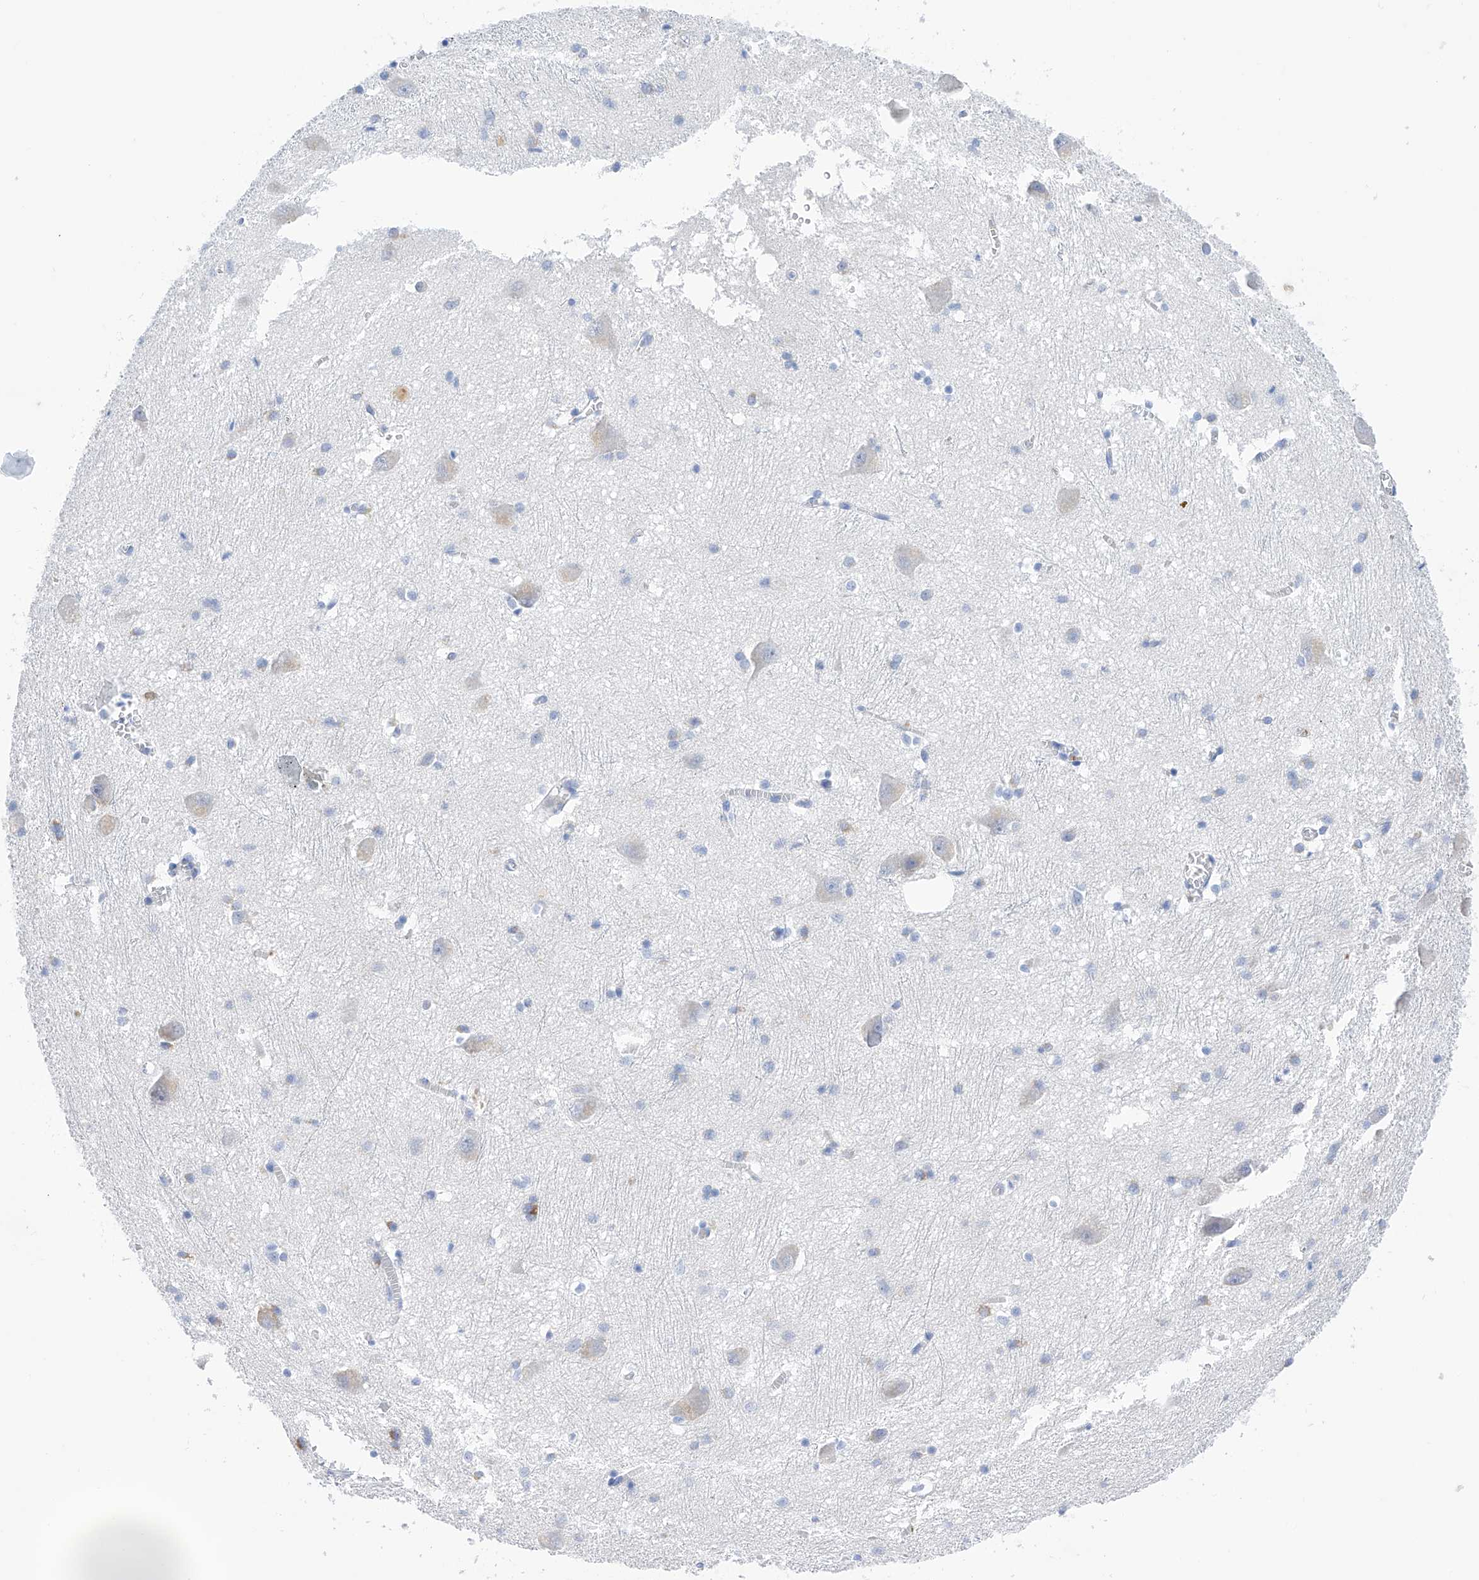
{"staining": {"intensity": "negative", "quantity": "none", "location": "none"}, "tissue": "caudate", "cell_type": "Glial cells", "image_type": "normal", "snomed": [{"axis": "morphology", "description": "Normal tissue, NOS"}, {"axis": "topography", "description": "Lateral ventricle wall"}], "caption": "Histopathology image shows no significant protein positivity in glial cells of normal caudate. (Immunohistochemistry (ihc), brightfield microscopy, high magnification).", "gene": "PDIA5", "patient": {"sex": "male", "age": 37}}